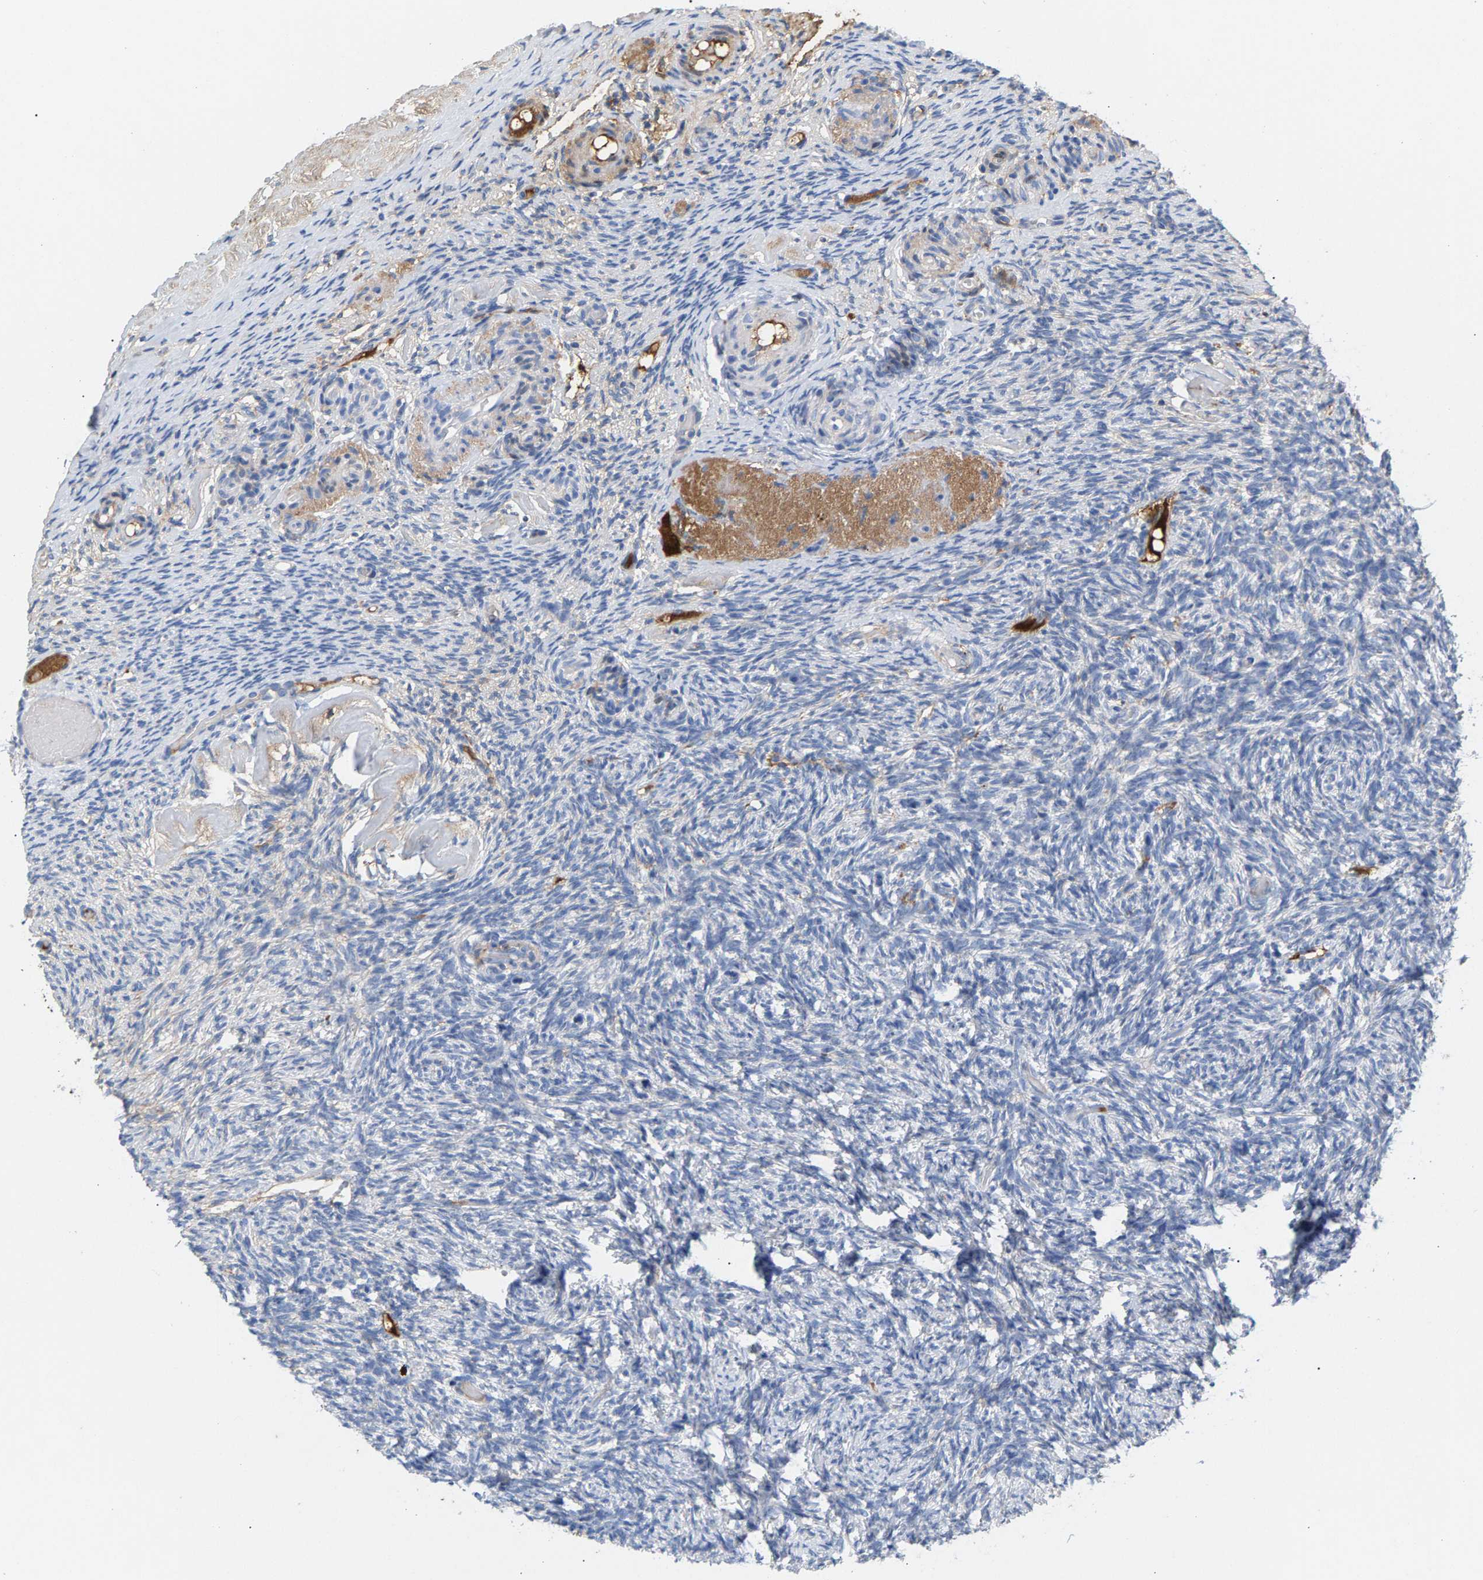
{"staining": {"intensity": "negative", "quantity": "none", "location": "none"}, "tissue": "ovary", "cell_type": "Ovarian stroma cells", "image_type": "normal", "snomed": [{"axis": "morphology", "description": "Normal tissue, NOS"}, {"axis": "topography", "description": "Ovary"}], "caption": "The photomicrograph displays no significant positivity in ovarian stroma cells of ovary. The staining is performed using DAB brown chromogen with nuclei counter-stained in using hematoxylin.", "gene": "APOH", "patient": {"sex": "female", "age": 60}}